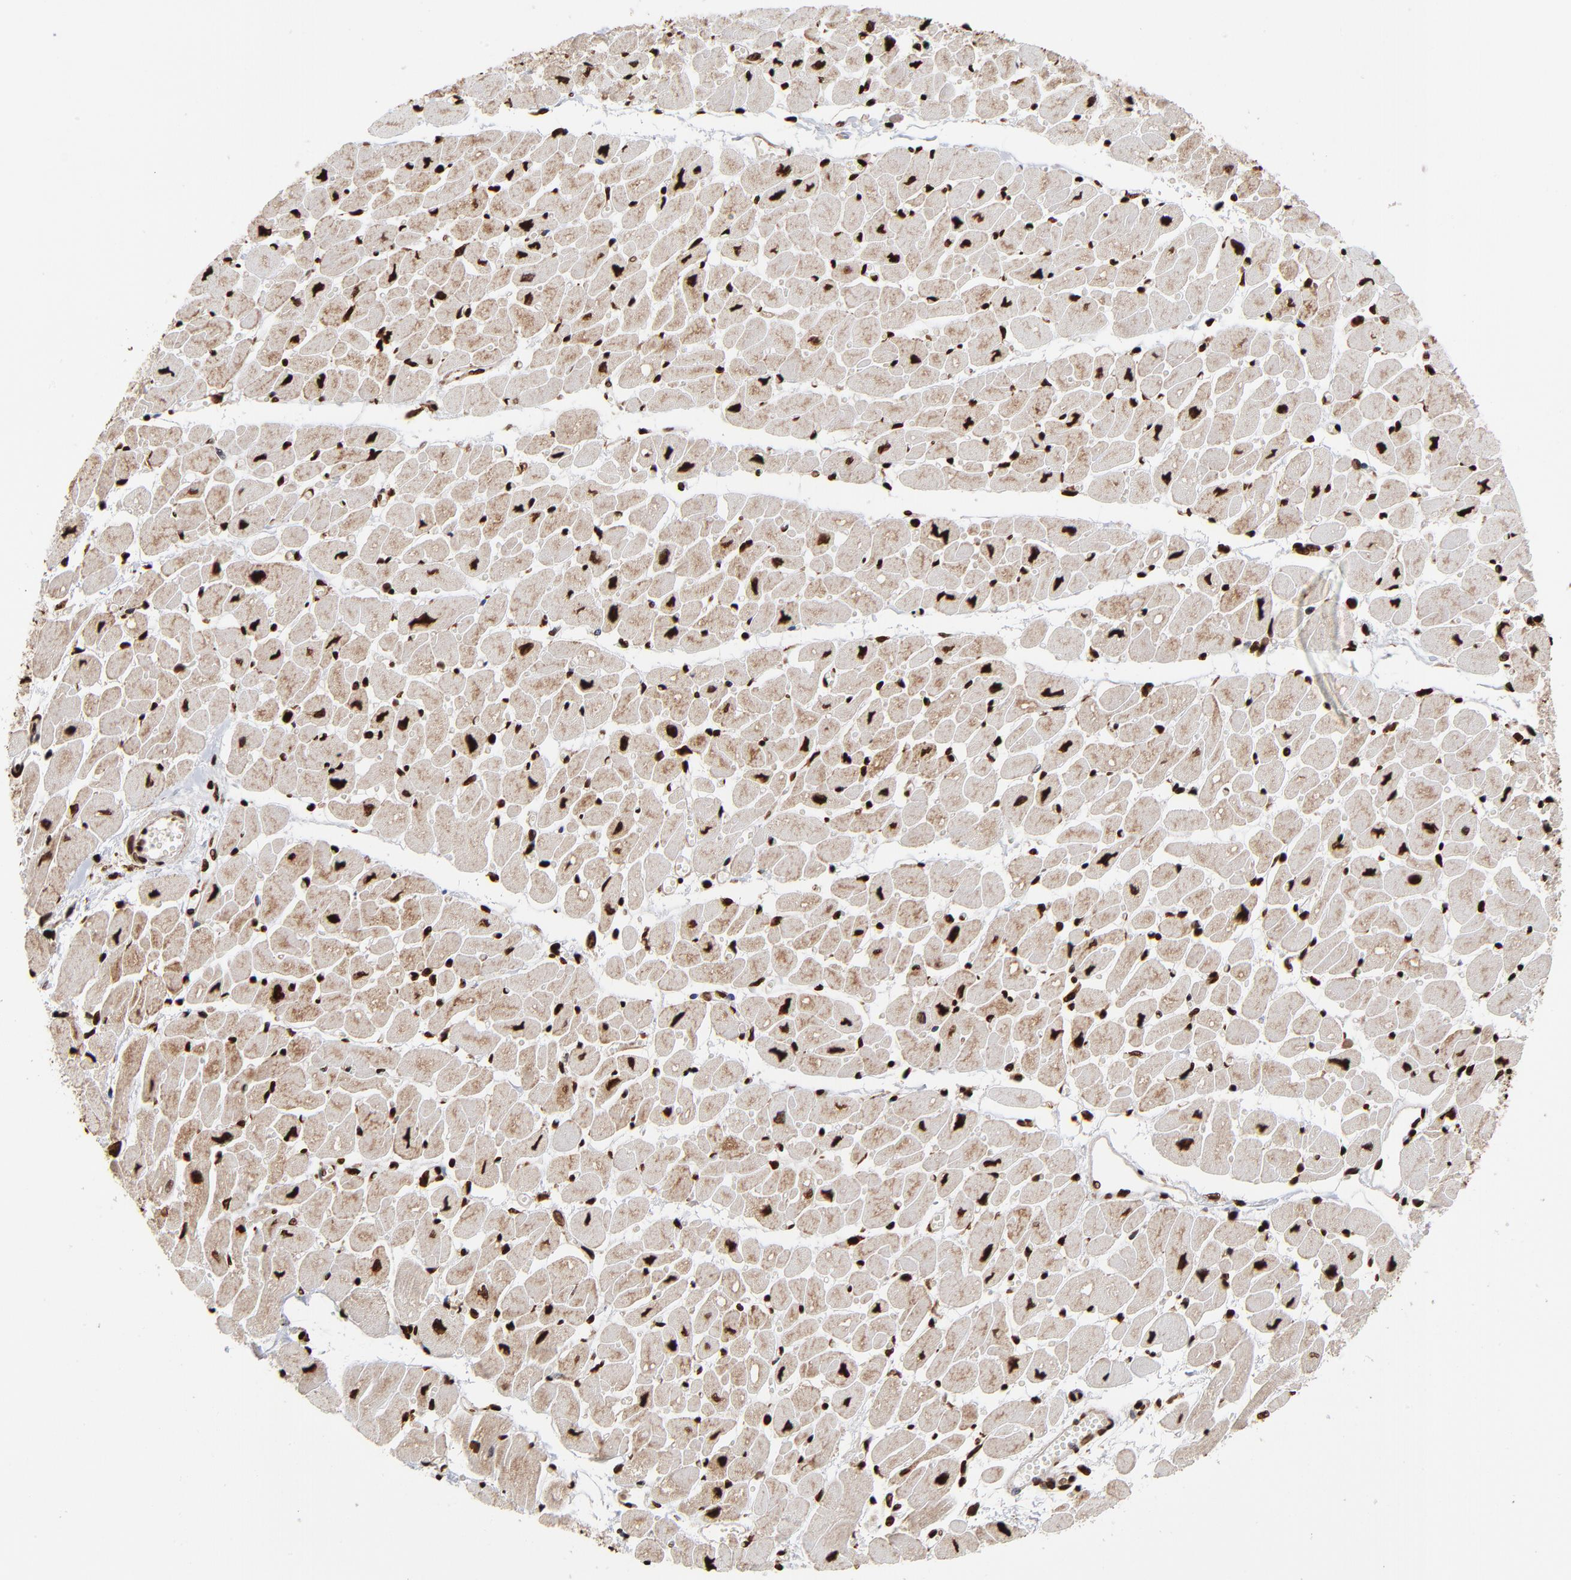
{"staining": {"intensity": "strong", "quantity": ">75%", "location": "nuclear"}, "tissue": "heart muscle", "cell_type": "Cardiomyocytes", "image_type": "normal", "snomed": [{"axis": "morphology", "description": "Normal tissue, NOS"}, {"axis": "topography", "description": "Heart"}], "caption": "Immunohistochemistry image of benign heart muscle stained for a protein (brown), which demonstrates high levels of strong nuclear staining in about >75% of cardiomyocytes.", "gene": "ZNF544", "patient": {"sex": "female", "age": 54}}